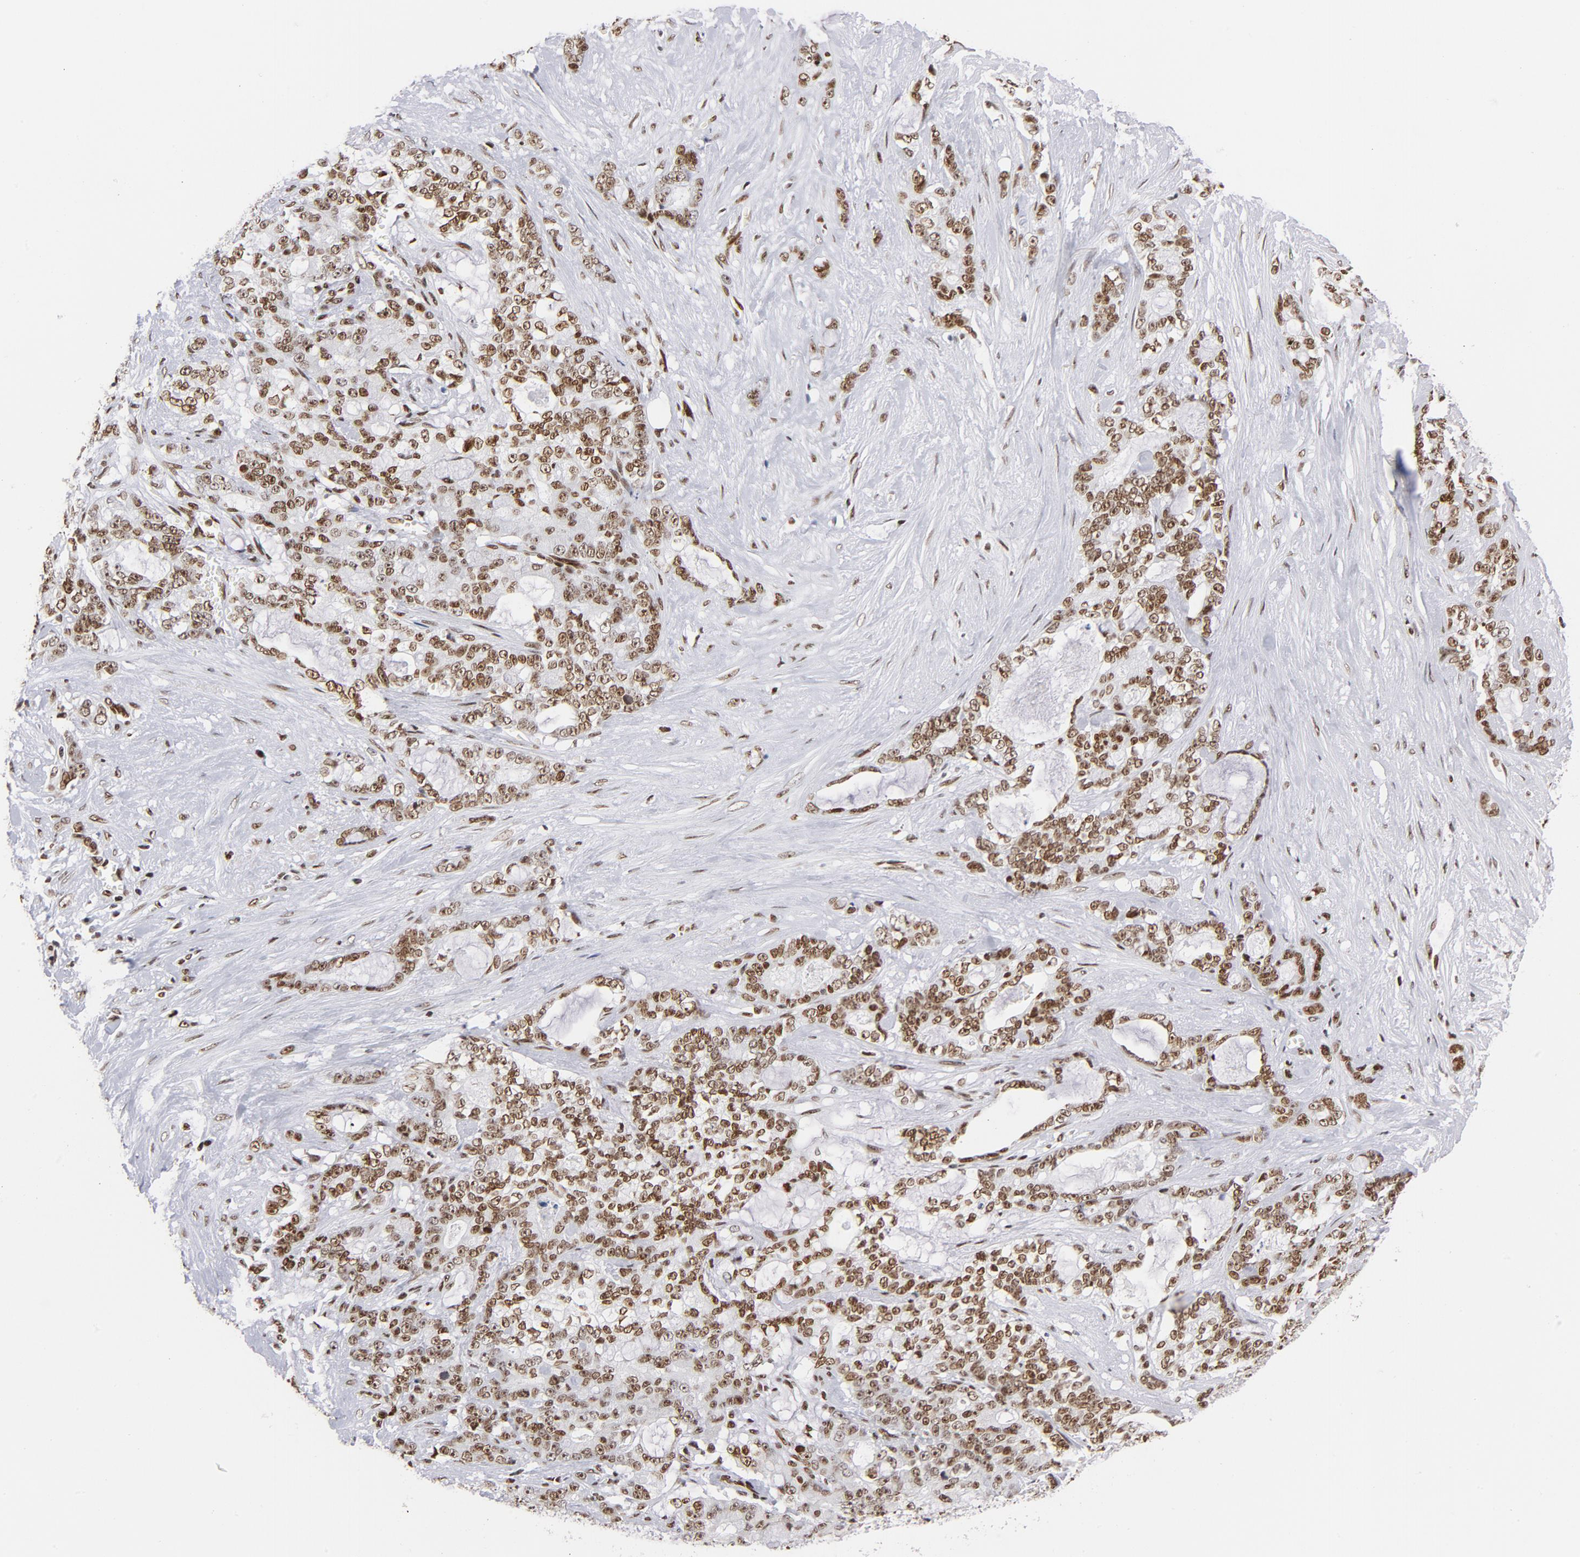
{"staining": {"intensity": "moderate", "quantity": ">75%", "location": "cytoplasmic/membranous,nuclear"}, "tissue": "pancreatic cancer", "cell_type": "Tumor cells", "image_type": "cancer", "snomed": [{"axis": "morphology", "description": "Adenocarcinoma, NOS"}, {"axis": "topography", "description": "Pancreas"}], "caption": "Immunohistochemical staining of human pancreatic cancer reveals medium levels of moderate cytoplasmic/membranous and nuclear protein expression in approximately >75% of tumor cells.", "gene": "TOP2B", "patient": {"sex": "female", "age": 73}}